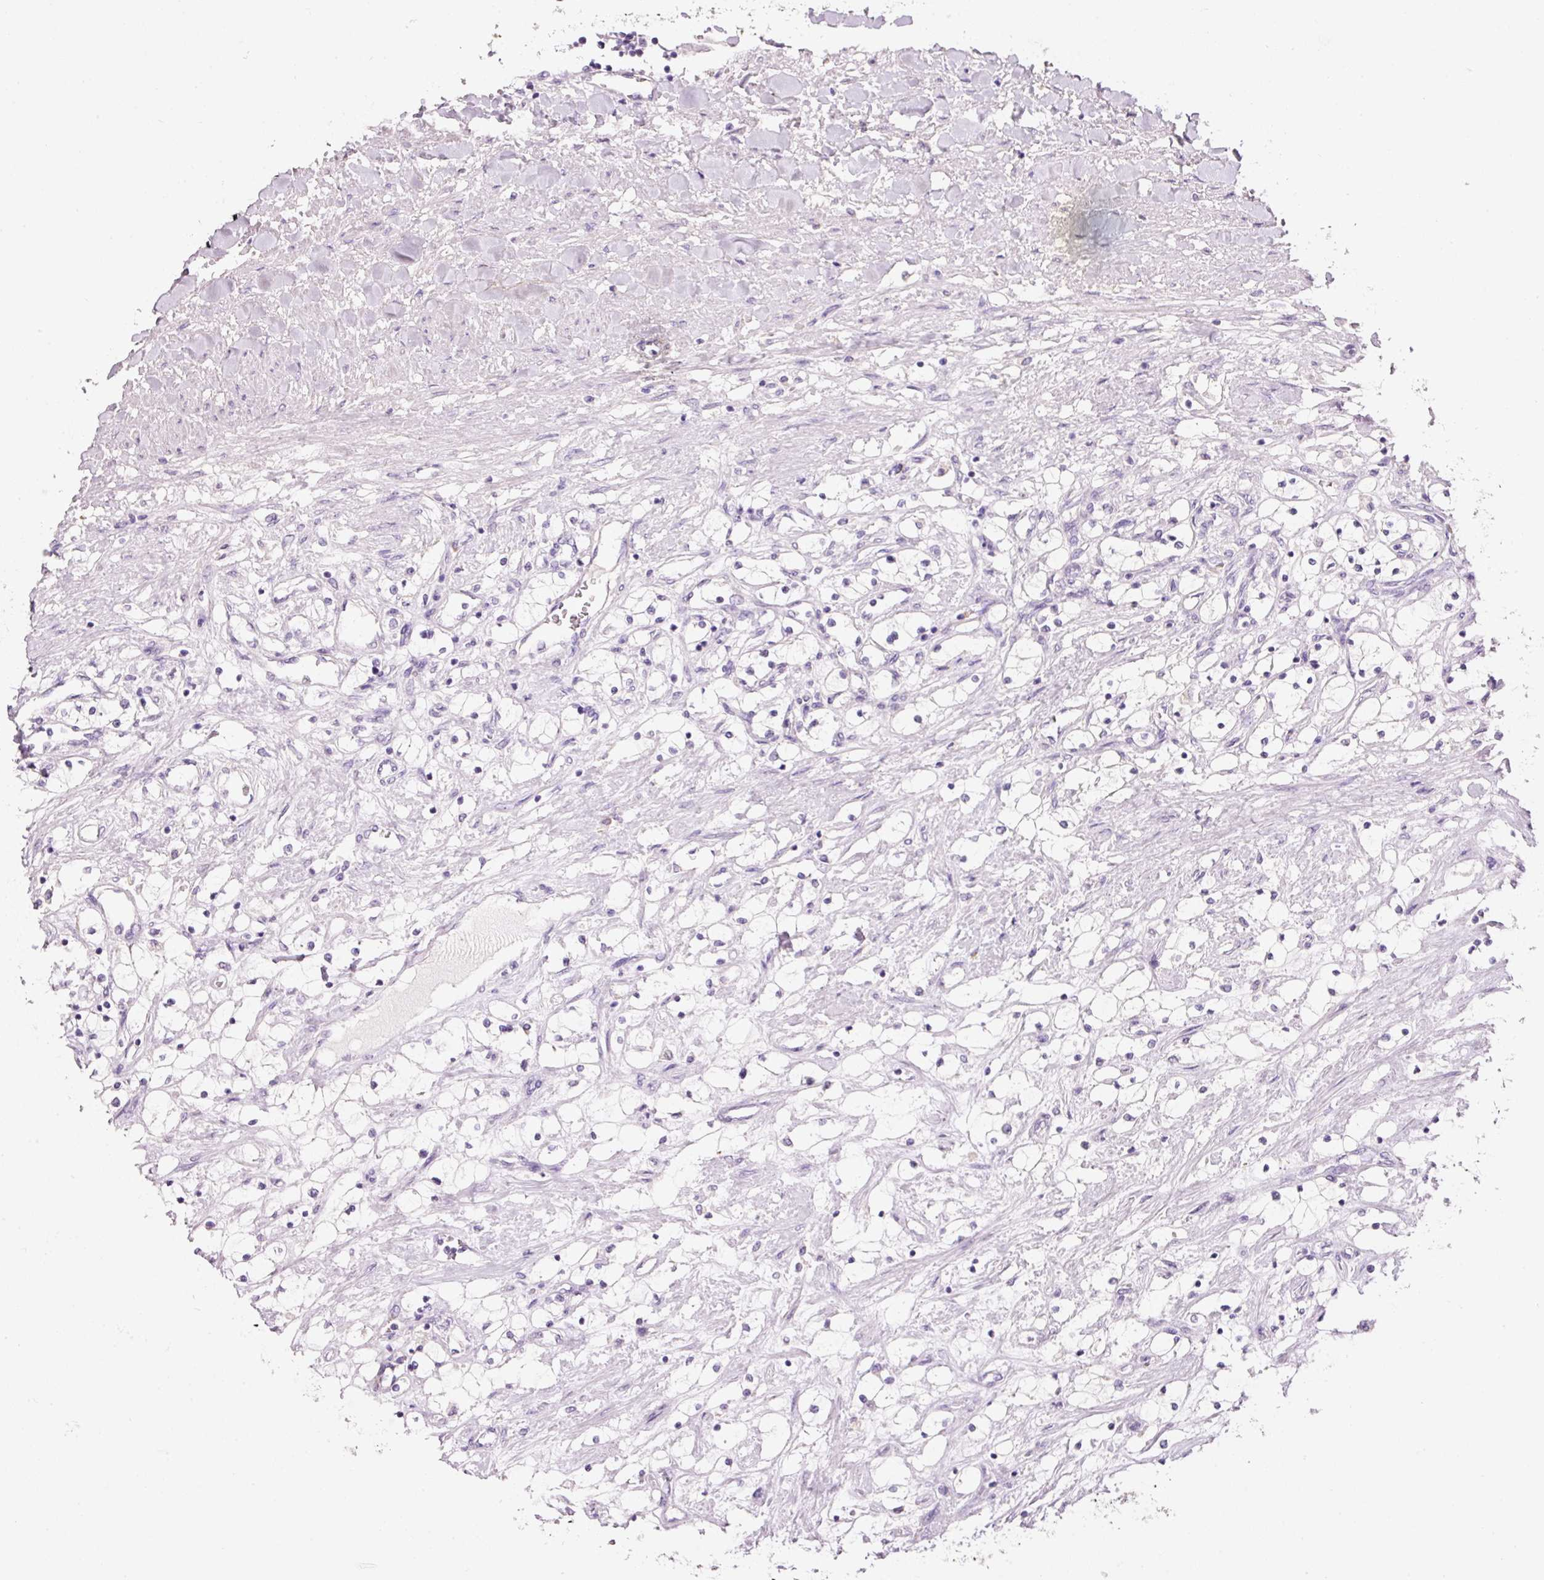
{"staining": {"intensity": "negative", "quantity": "none", "location": "none"}, "tissue": "renal cancer", "cell_type": "Tumor cells", "image_type": "cancer", "snomed": [{"axis": "morphology", "description": "Adenocarcinoma, NOS"}, {"axis": "topography", "description": "Kidney"}], "caption": "Immunohistochemistry (IHC) photomicrograph of human renal cancer stained for a protein (brown), which reveals no positivity in tumor cells. (DAB (3,3'-diaminobenzidine) IHC with hematoxylin counter stain).", "gene": "TENT5C", "patient": {"sex": "male", "age": 68}}